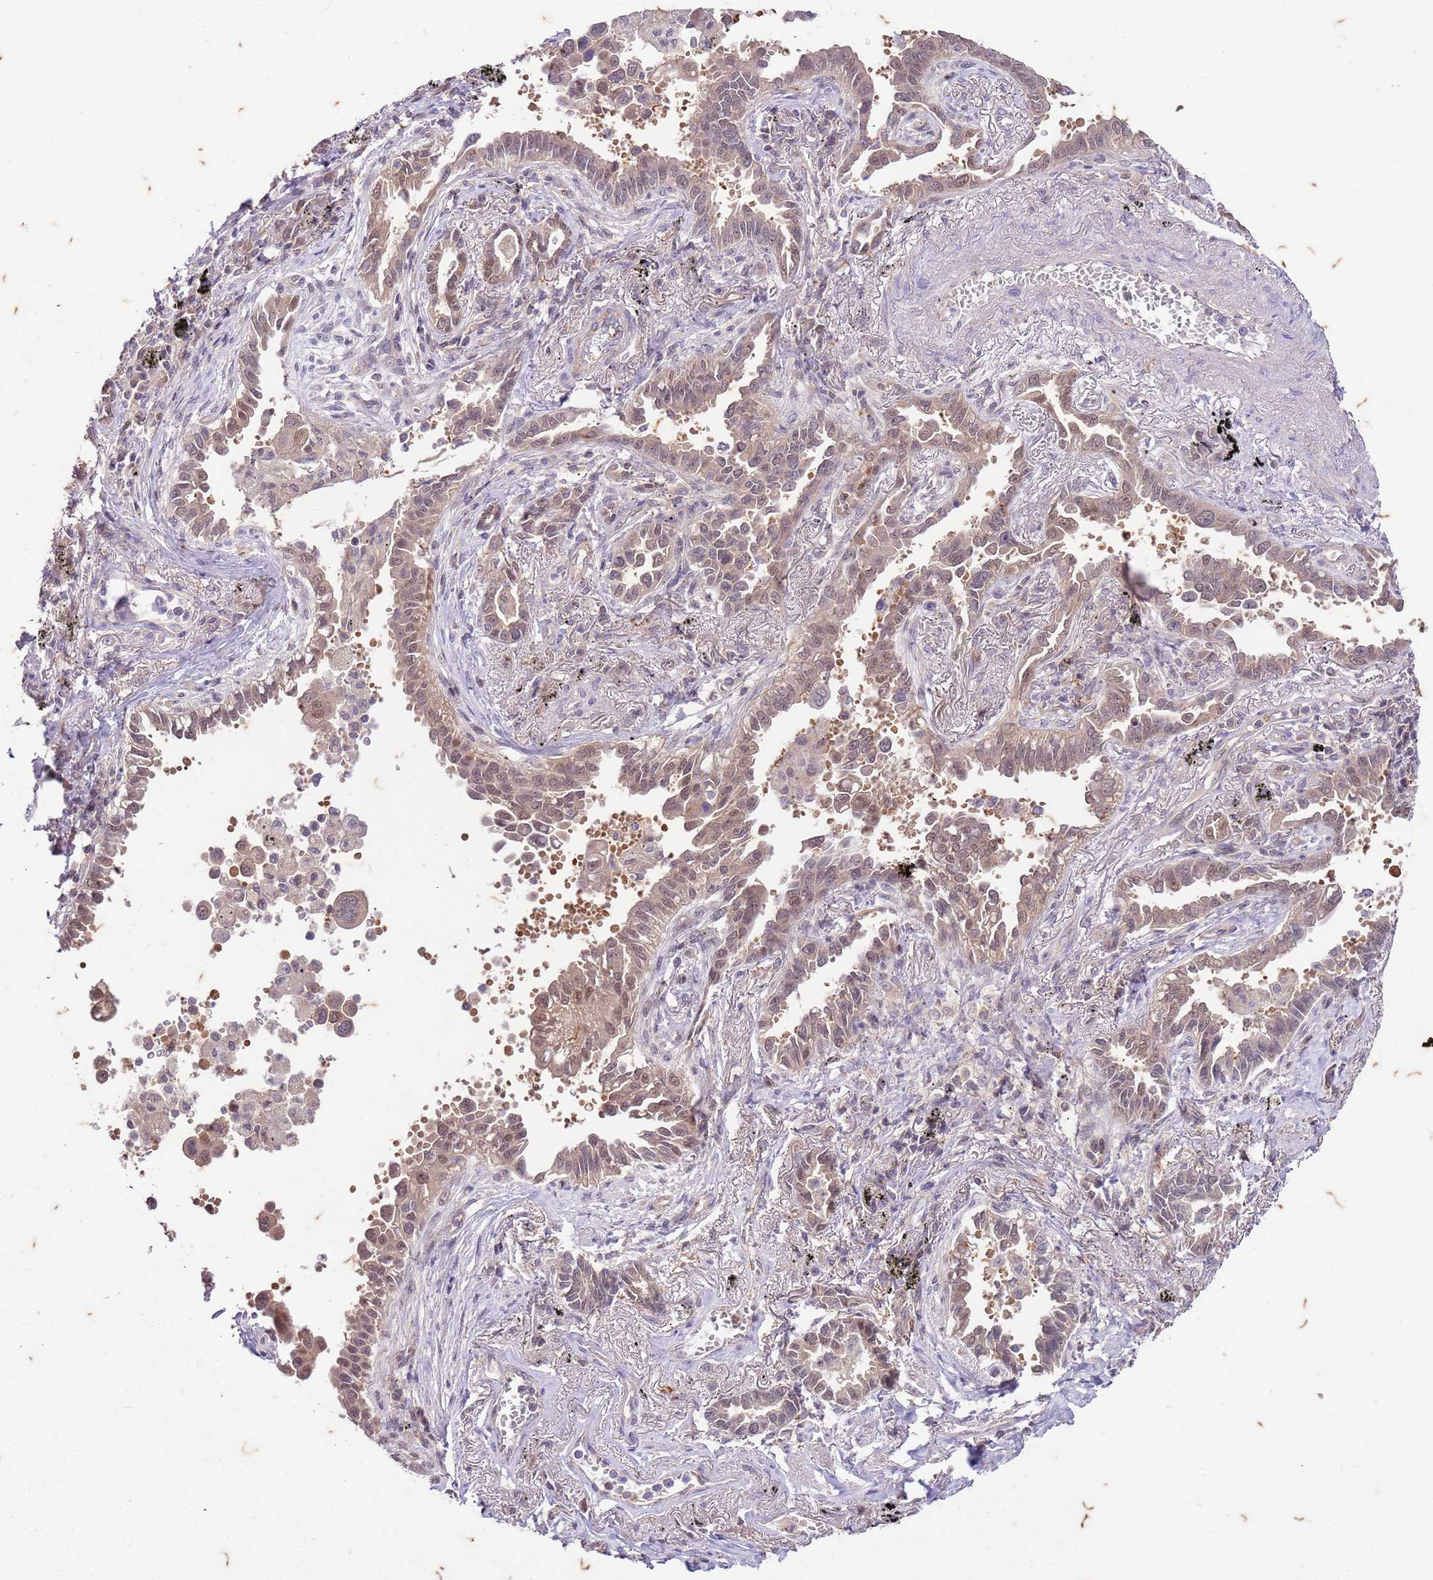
{"staining": {"intensity": "moderate", "quantity": ">75%", "location": "cytoplasmic/membranous,nuclear"}, "tissue": "lung cancer", "cell_type": "Tumor cells", "image_type": "cancer", "snomed": [{"axis": "morphology", "description": "Adenocarcinoma, NOS"}, {"axis": "topography", "description": "Lung"}], "caption": "This micrograph displays immunohistochemistry staining of adenocarcinoma (lung), with medium moderate cytoplasmic/membranous and nuclear expression in approximately >75% of tumor cells.", "gene": "RAPGEF3", "patient": {"sex": "male", "age": 67}}